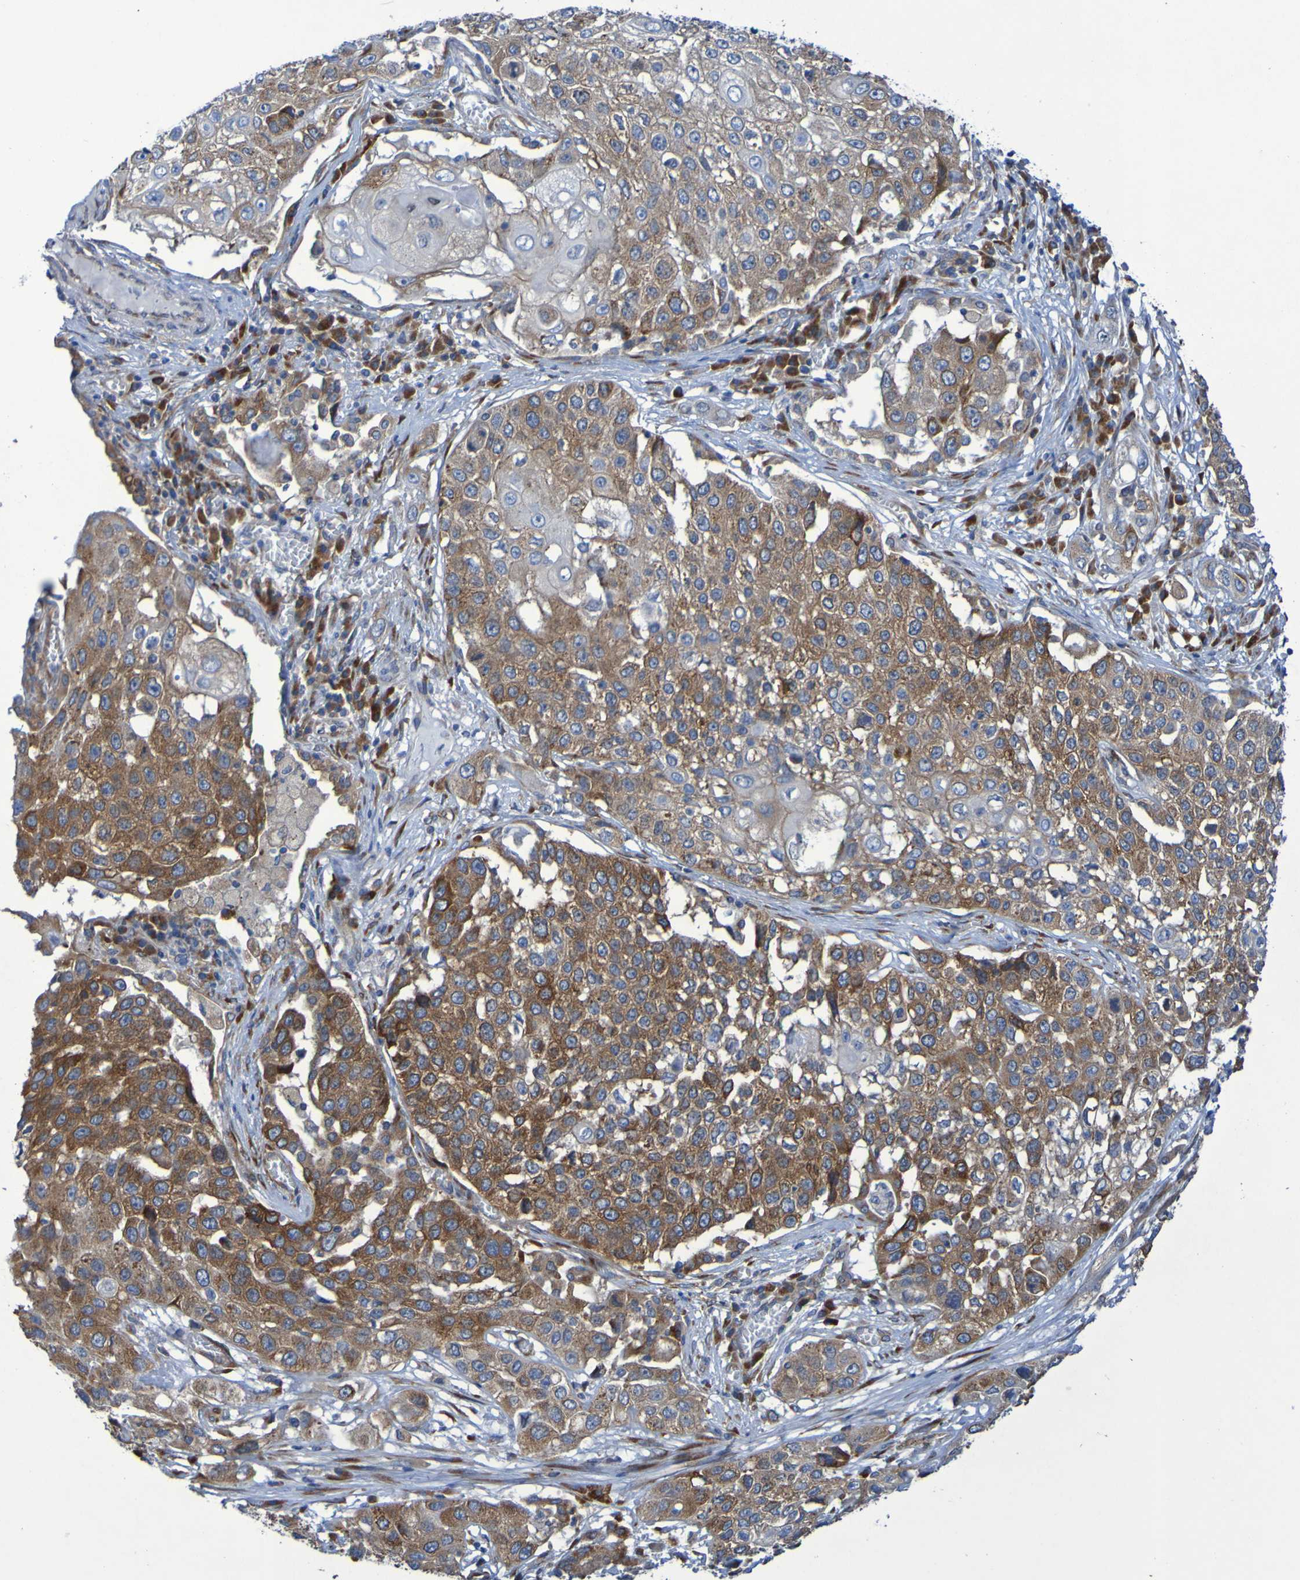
{"staining": {"intensity": "moderate", "quantity": ">75%", "location": "cytoplasmic/membranous"}, "tissue": "lung cancer", "cell_type": "Tumor cells", "image_type": "cancer", "snomed": [{"axis": "morphology", "description": "Squamous cell carcinoma, NOS"}, {"axis": "topography", "description": "Lung"}], "caption": "Squamous cell carcinoma (lung) tissue exhibits moderate cytoplasmic/membranous staining in approximately >75% of tumor cells The protein is stained brown, and the nuclei are stained in blue (DAB IHC with brightfield microscopy, high magnification).", "gene": "FKBP3", "patient": {"sex": "male", "age": 71}}